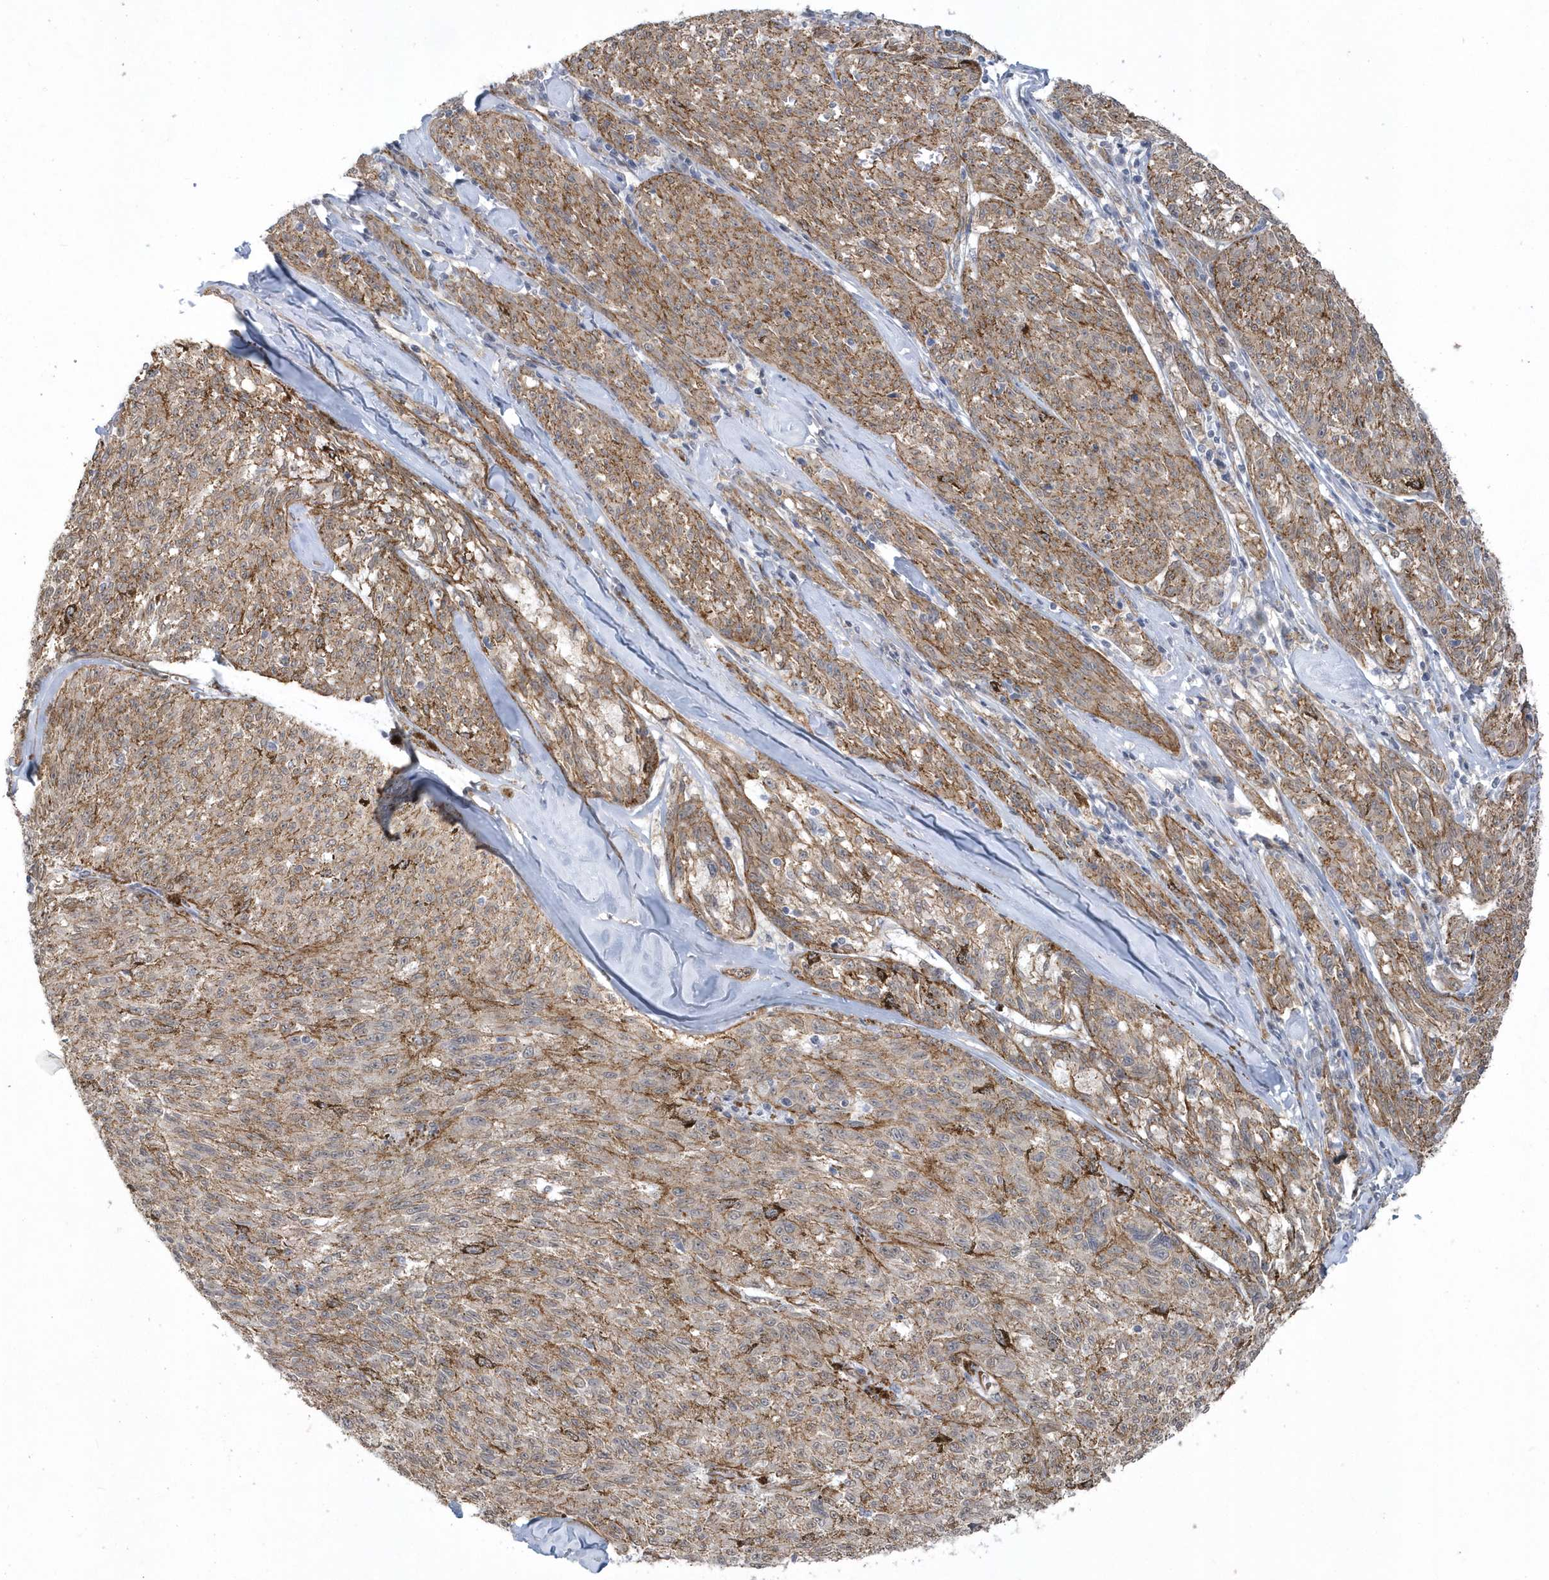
{"staining": {"intensity": "moderate", "quantity": ">75%", "location": "cytoplasmic/membranous"}, "tissue": "melanoma", "cell_type": "Tumor cells", "image_type": "cancer", "snomed": [{"axis": "morphology", "description": "Malignant melanoma, NOS"}, {"axis": "topography", "description": "Skin"}], "caption": "DAB immunohistochemical staining of melanoma demonstrates moderate cytoplasmic/membranous protein positivity in approximately >75% of tumor cells.", "gene": "RAI14", "patient": {"sex": "female", "age": 72}}